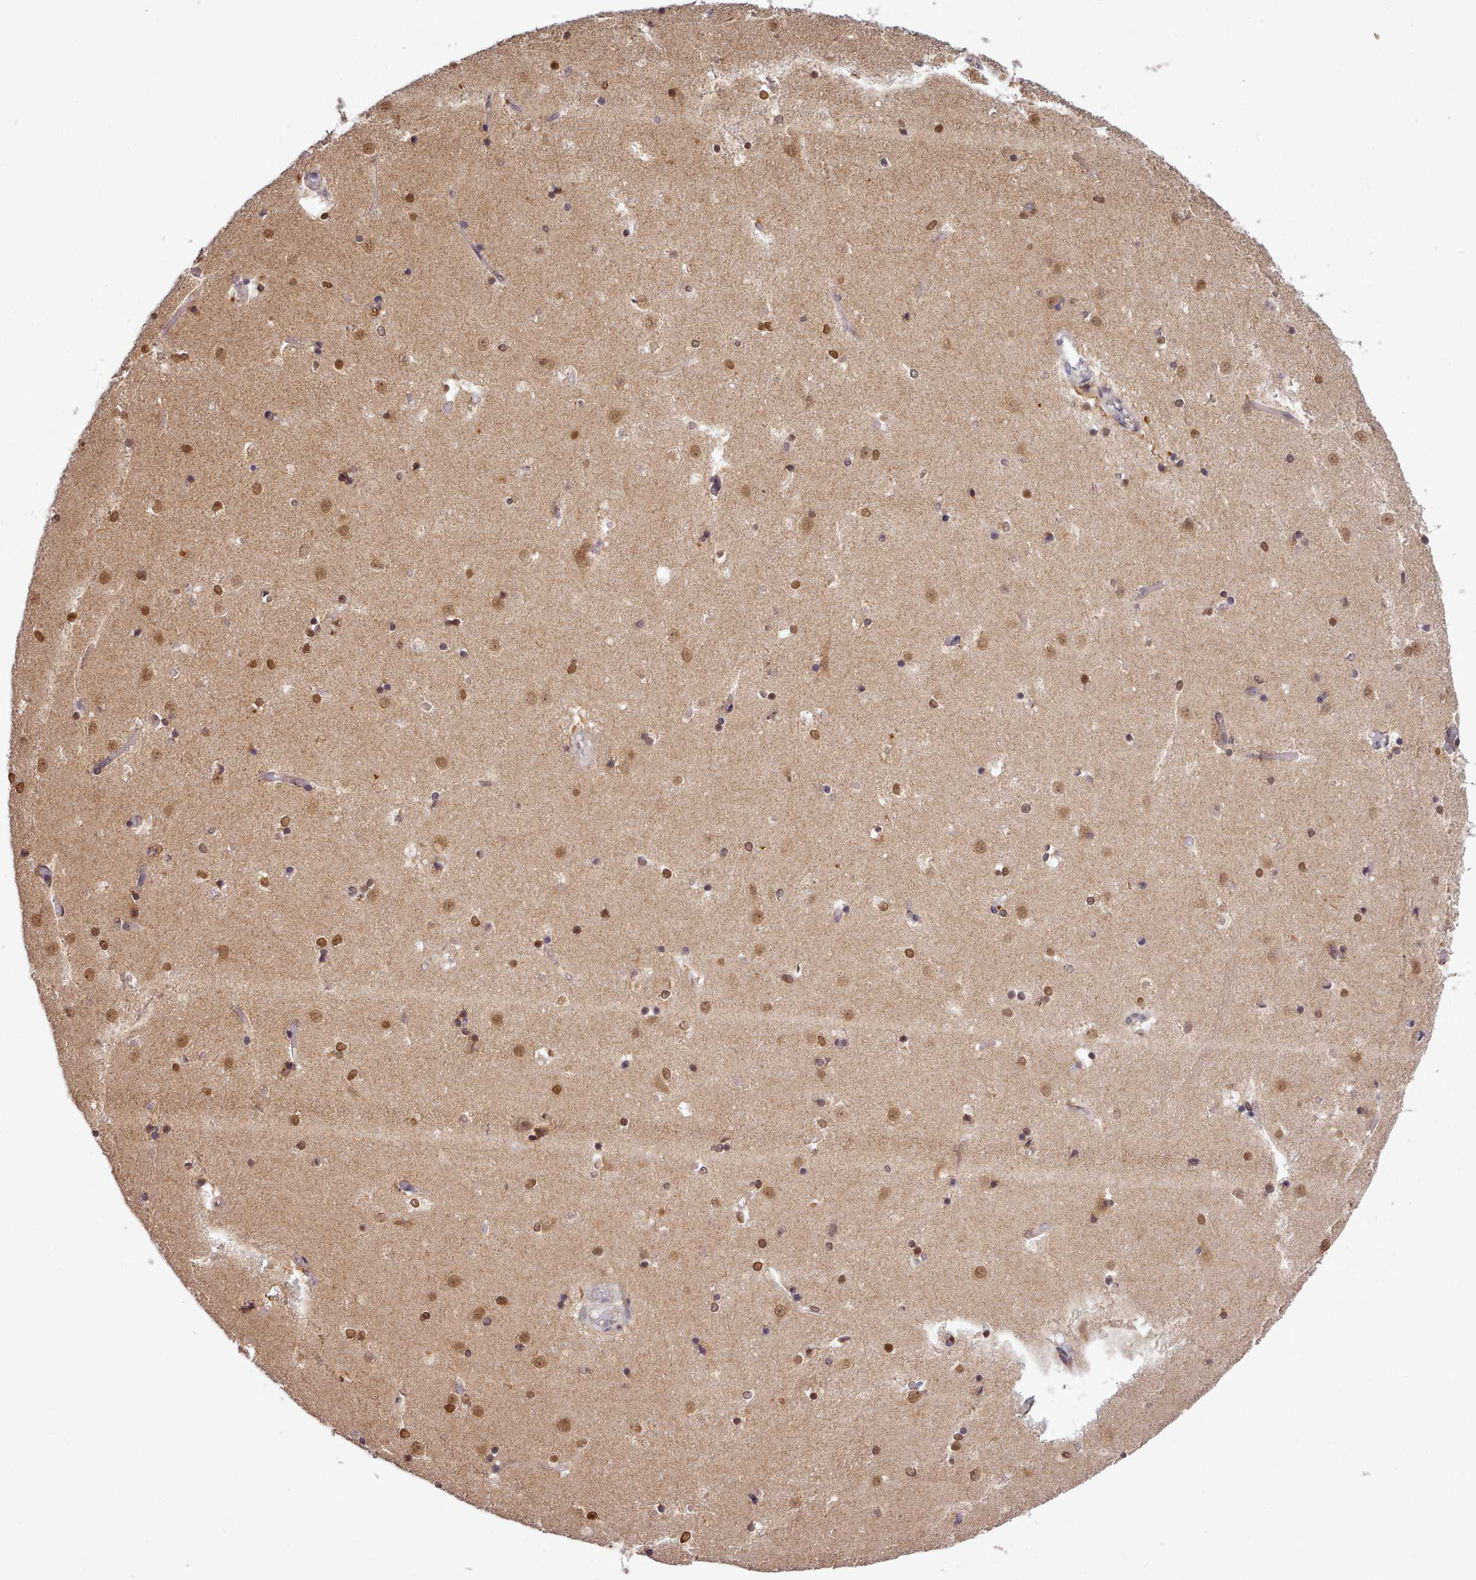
{"staining": {"intensity": "strong", "quantity": "25%-75%", "location": "nuclear"}, "tissue": "caudate", "cell_type": "Glial cells", "image_type": "normal", "snomed": [{"axis": "morphology", "description": "Normal tissue, NOS"}, {"axis": "topography", "description": "Lateral ventricle wall"}], "caption": "The photomicrograph reveals a brown stain indicating the presence of a protein in the nuclear of glial cells in caudate. The protein is shown in brown color, while the nuclei are stained blue.", "gene": "ARL17A", "patient": {"sex": "female", "age": 52}}